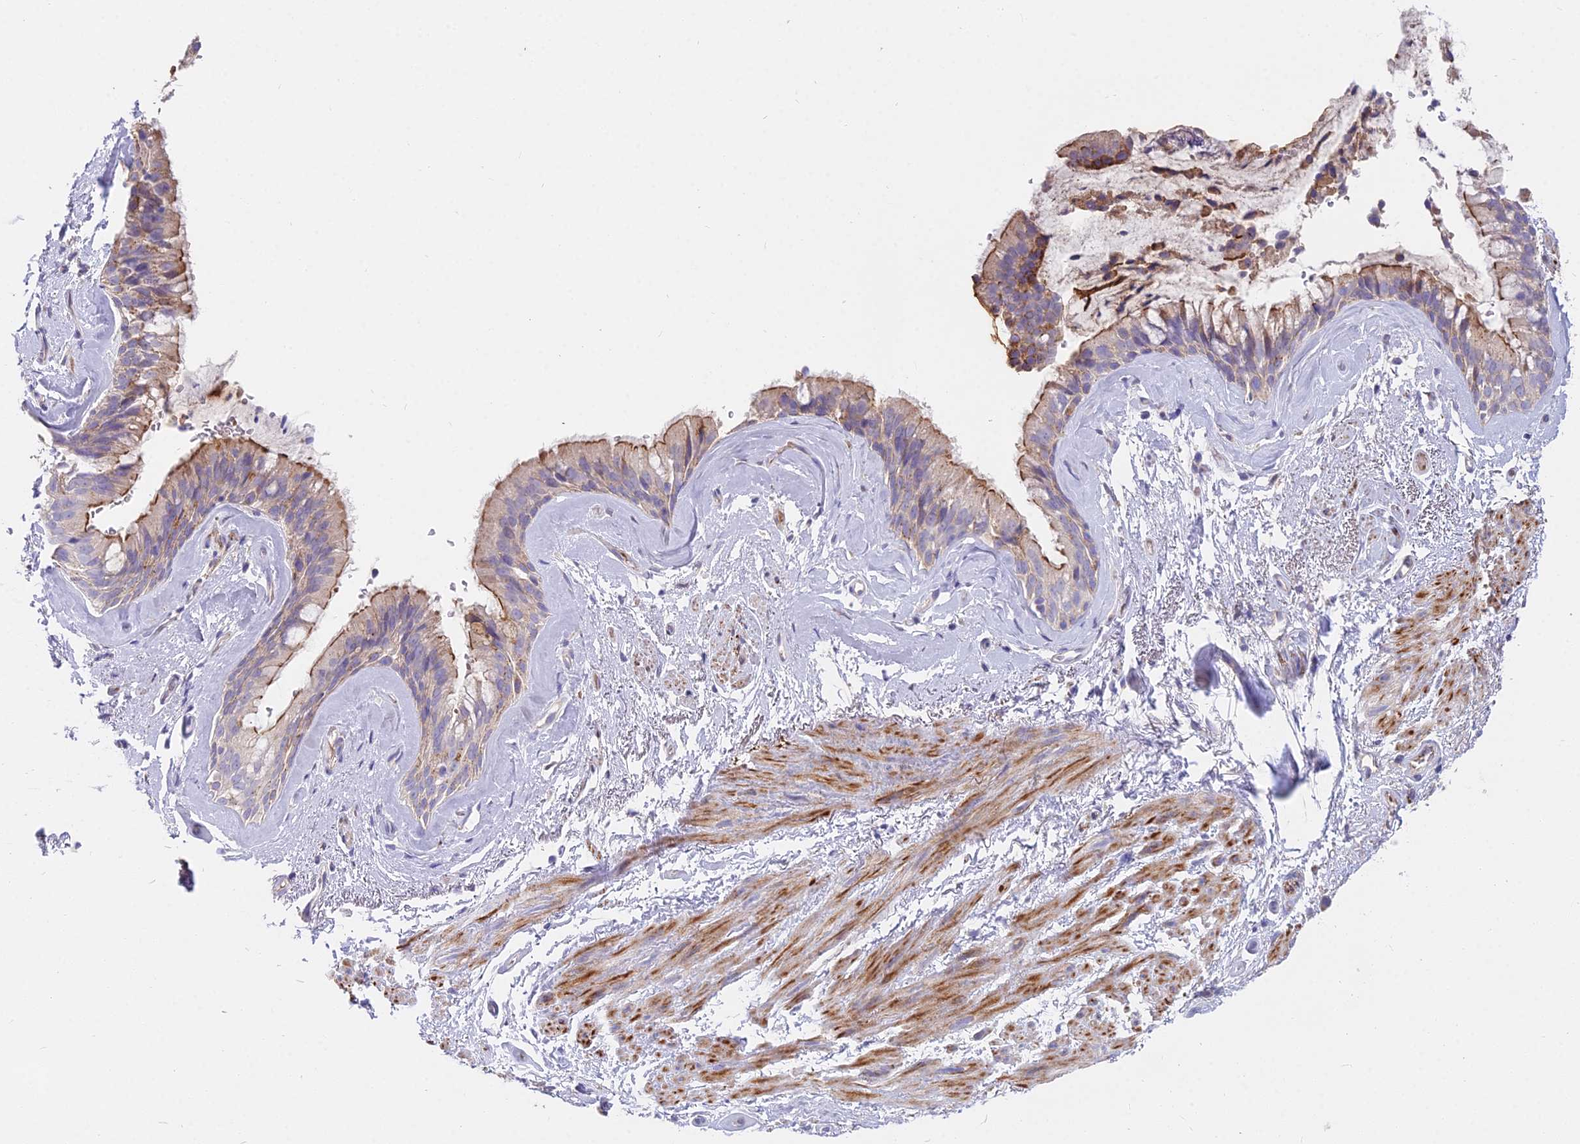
{"staining": {"intensity": "moderate", "quantity": "25%-75%", "location": "cytoplasmic/membranous"}, "tissue": "bronchus", "cell_type": "Respiratory epithelial cells", "image_type": "normal", "snomed": [{"axis": "morphology", "description": "Normal tissue, NOS"}, {"axis": "topography", "description": "Cartilage tissue"}, {"axis": "topography", "description": "Bronchus"}], "caption": "About 25%-75% of respiratory epithelial cells in normal human bronchus demonstrate moderate cytoplasmic/membranous protein positivity as visualized by brown immunohistochemical staining.", "gene": "FRMPD1", "patient": {"sex": "female", "age": 66}}